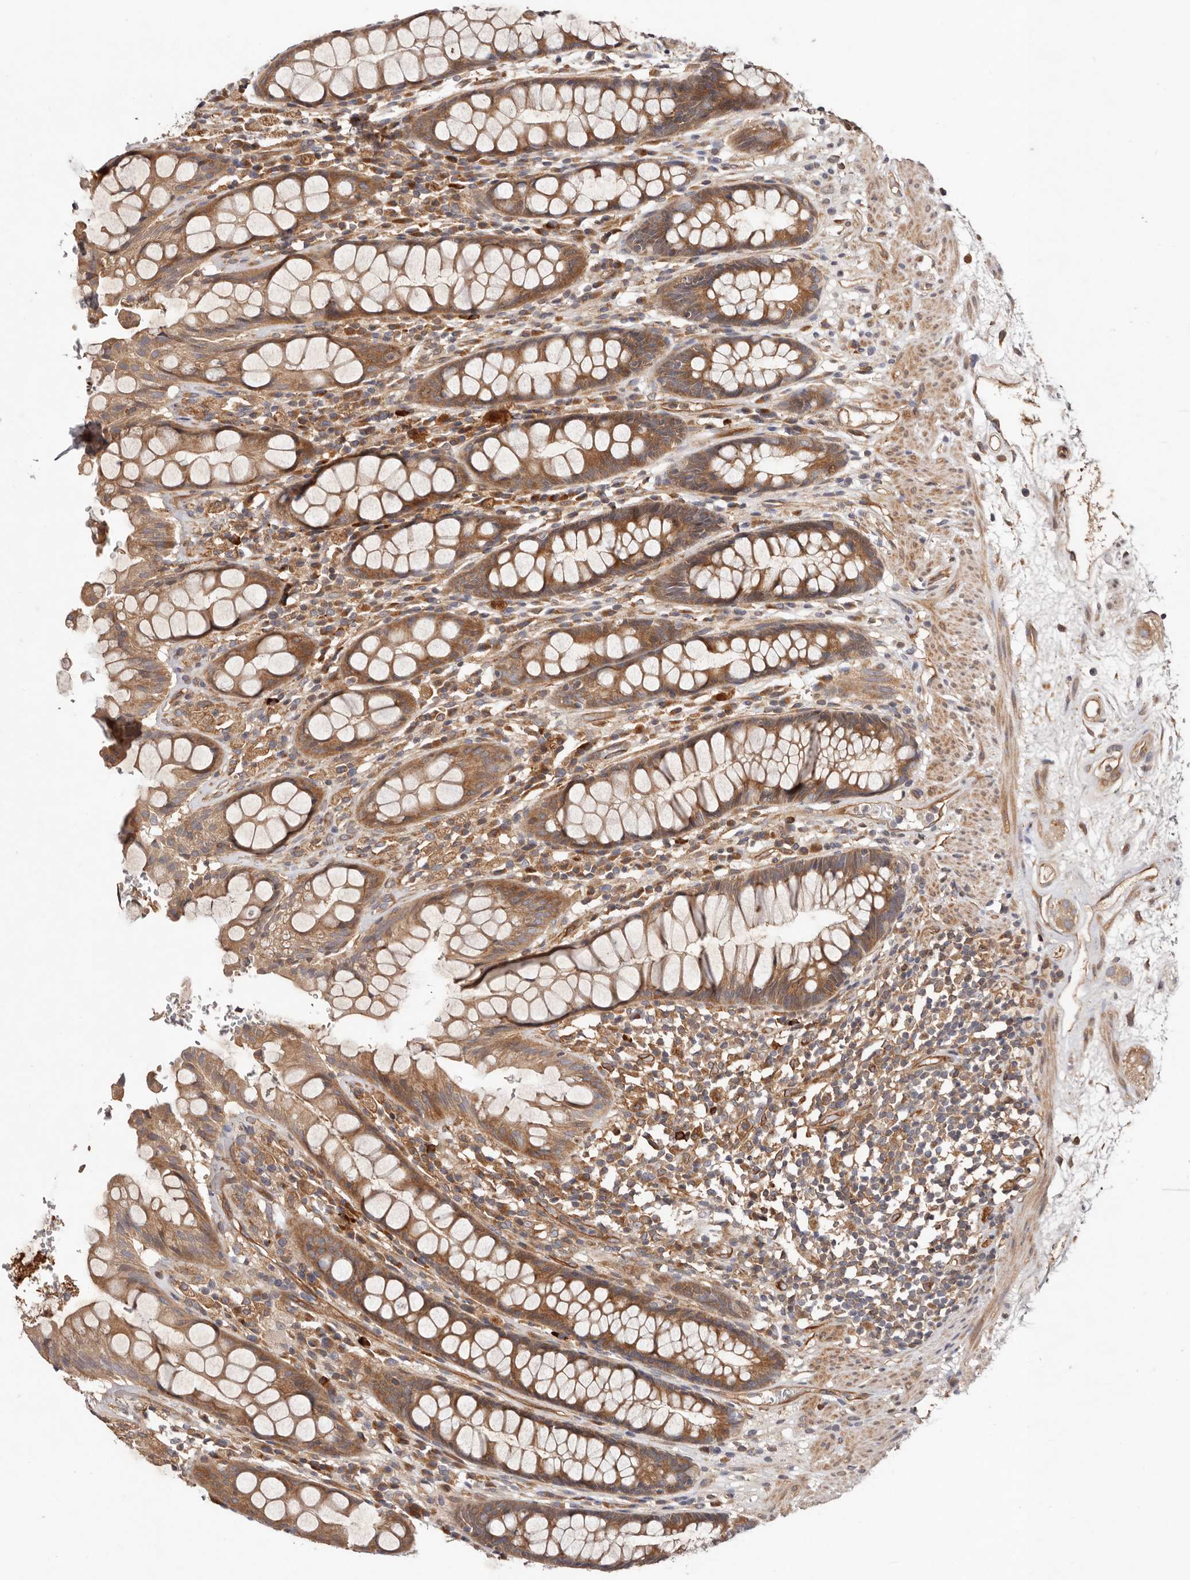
{"staining": {"intensity": "moderate", "quantity": ">75%", "location": "cytoplasmic/membranous"}, "tissue": "rectum", "cell_type": "Glandular cells", "image_type": "normal", "snomed": [{"axis": "morphology", "description": "Normal tissue, NOS"}, {"axis": "topography", "description": "Rectum"}], "caption": "Moderate cytoplasmic/membranous expression for a protein is present in about >75% of glandular cells of unremarkable rectum using IHC.", "gene": "MACF1", "patient": {"sex": "male", "age": 64}}